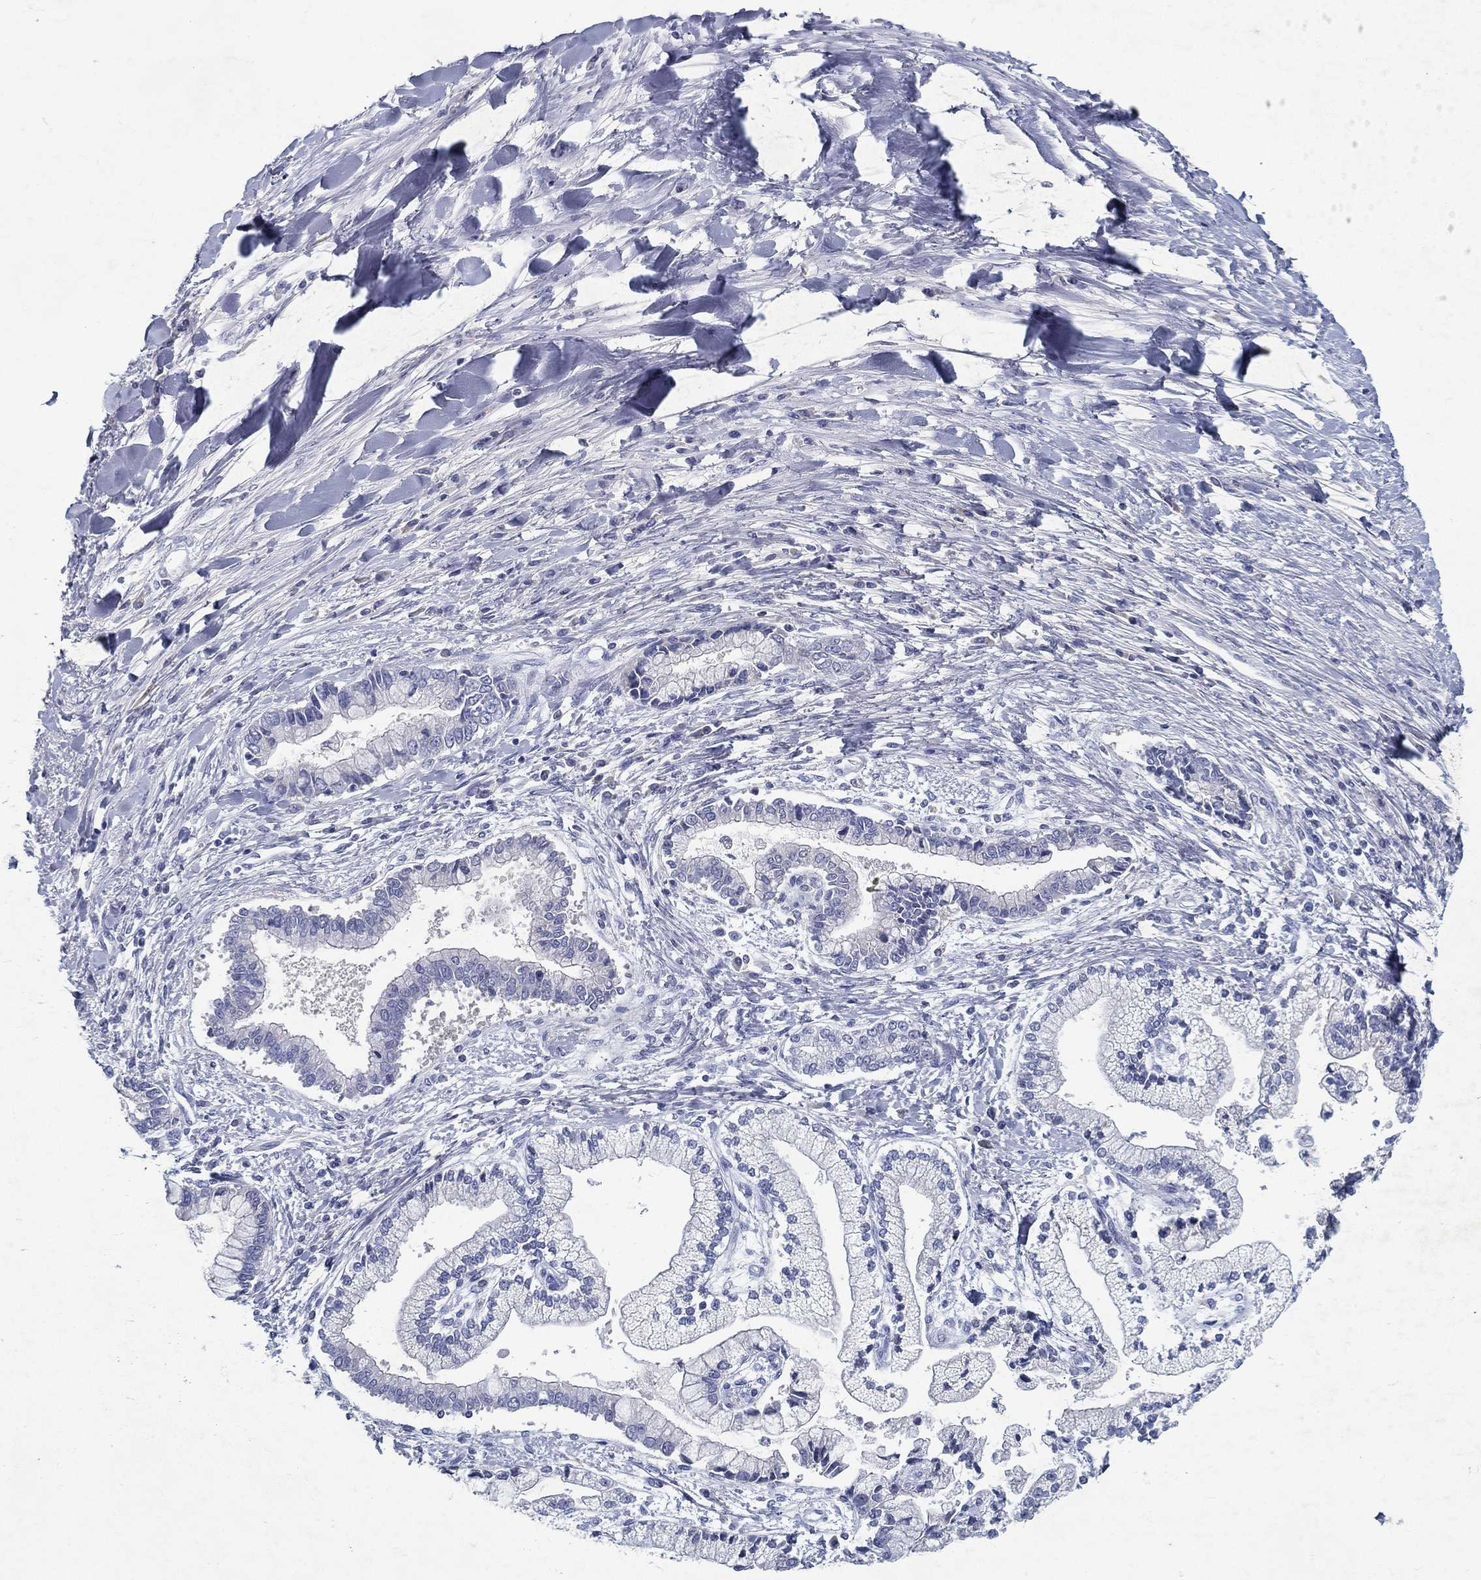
{"staining": {"intensity": "negative", "quantity": "none", "location": "none"}, "tissue": "liver cancer", "cell_type": "Tumor cells", "image_type": "cancer", "snomed": [{"axis": "morphology", "description": "Cholangiocarcinoma"}, {"axis": "topography", "description": "Liver"}], "caption": "High magnification brightfield microscopy of liver cholangiocarcinoma stained with DAB (brown) and counterstained with hematoxylin (blue): tumor cells show no significant expression.", "gene": "RGS13", "patient": {"sex": "male", "age": 50}}